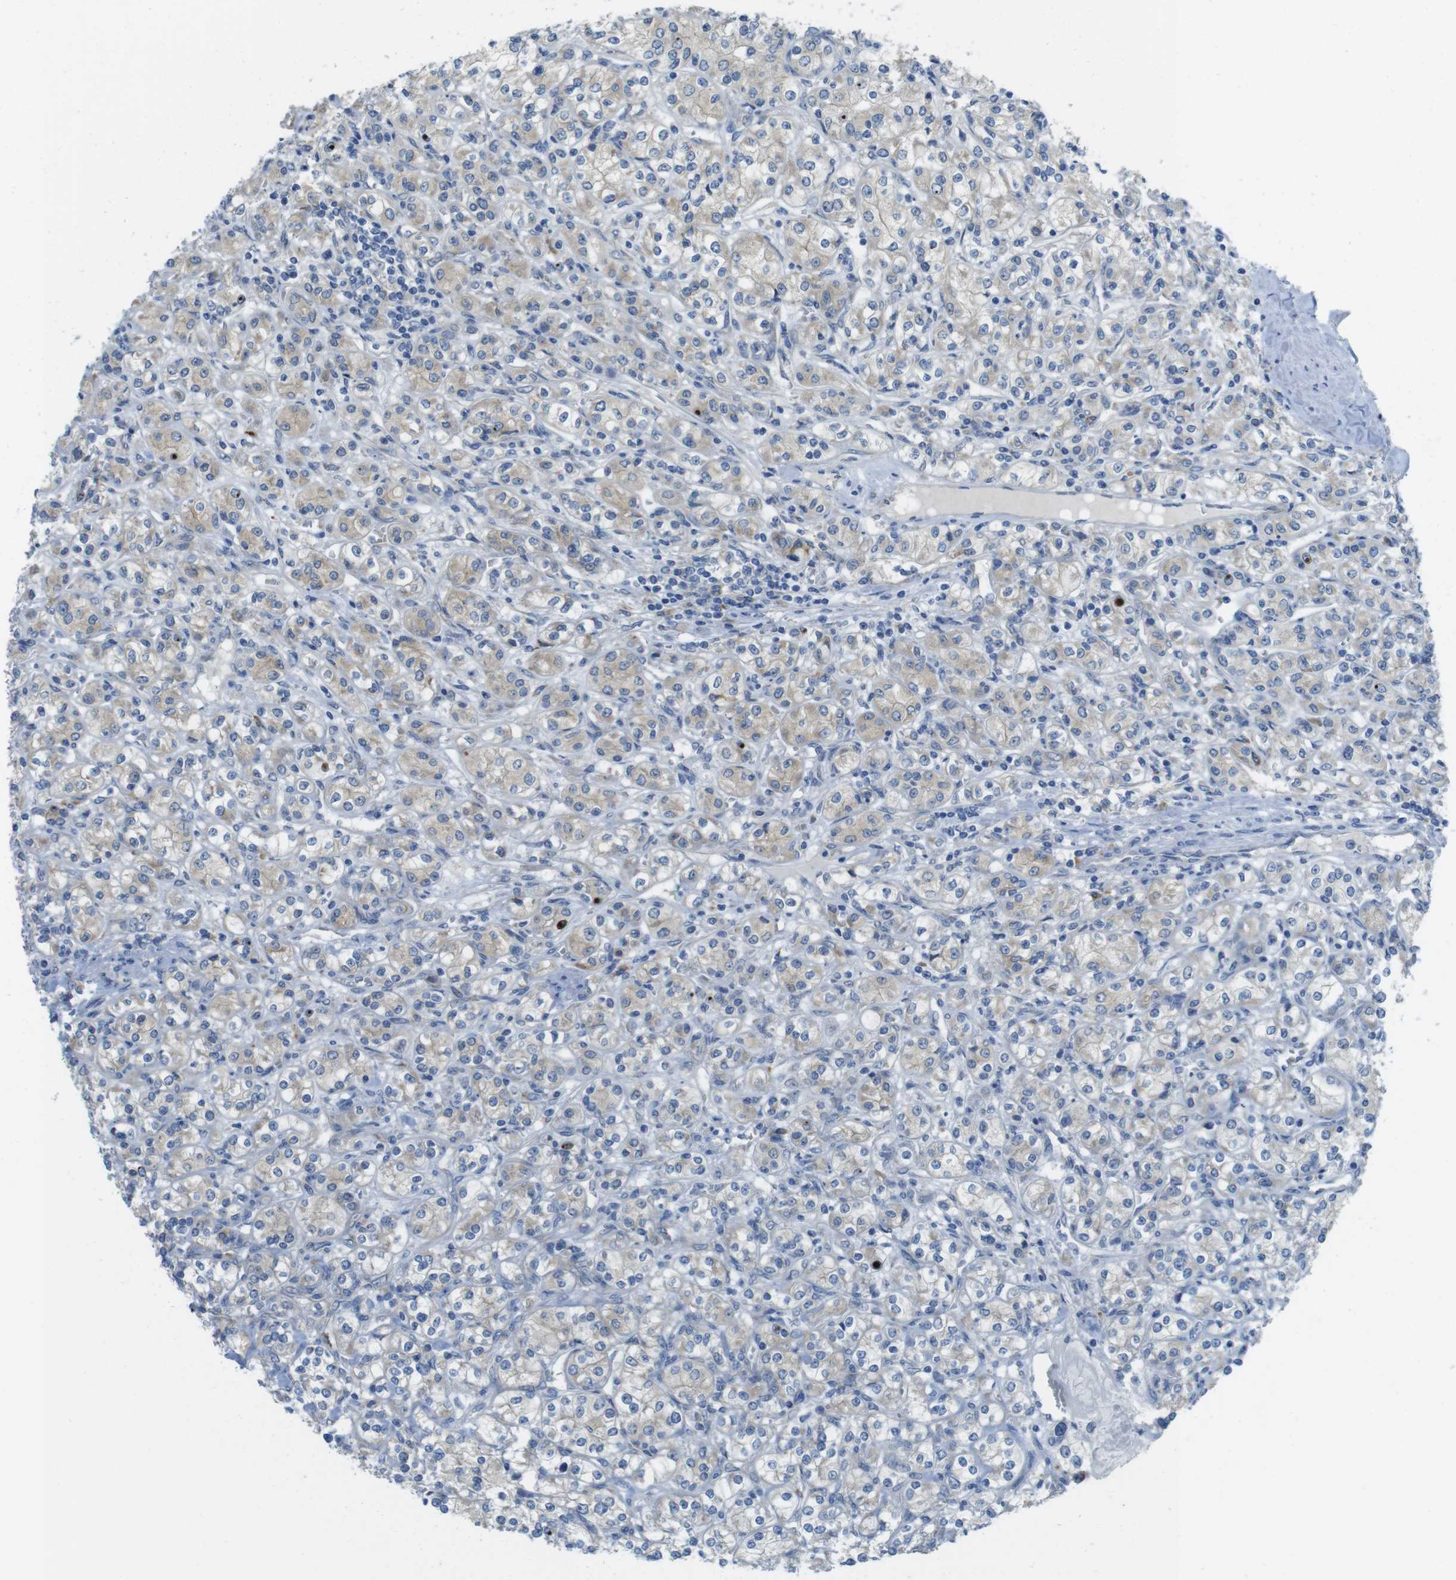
{"staining": {"intensity": "negative", "quantity": "none", "location": "none"}, "tissue": "renal cancer", "cell_type": "Tumor cells", "image_type": "cancer", "snomed": [{"axis": "morphology", "description": "Adenocarcinoma, NOS"}, {"axis": "topography", "description": "Kidney"}], "caption": "DAB immunohistochemical staining of renal cancer shows no significant staining in tumor cells.", "gene": "TMEM234", "patient": {"sex": "male", "age": 77}}